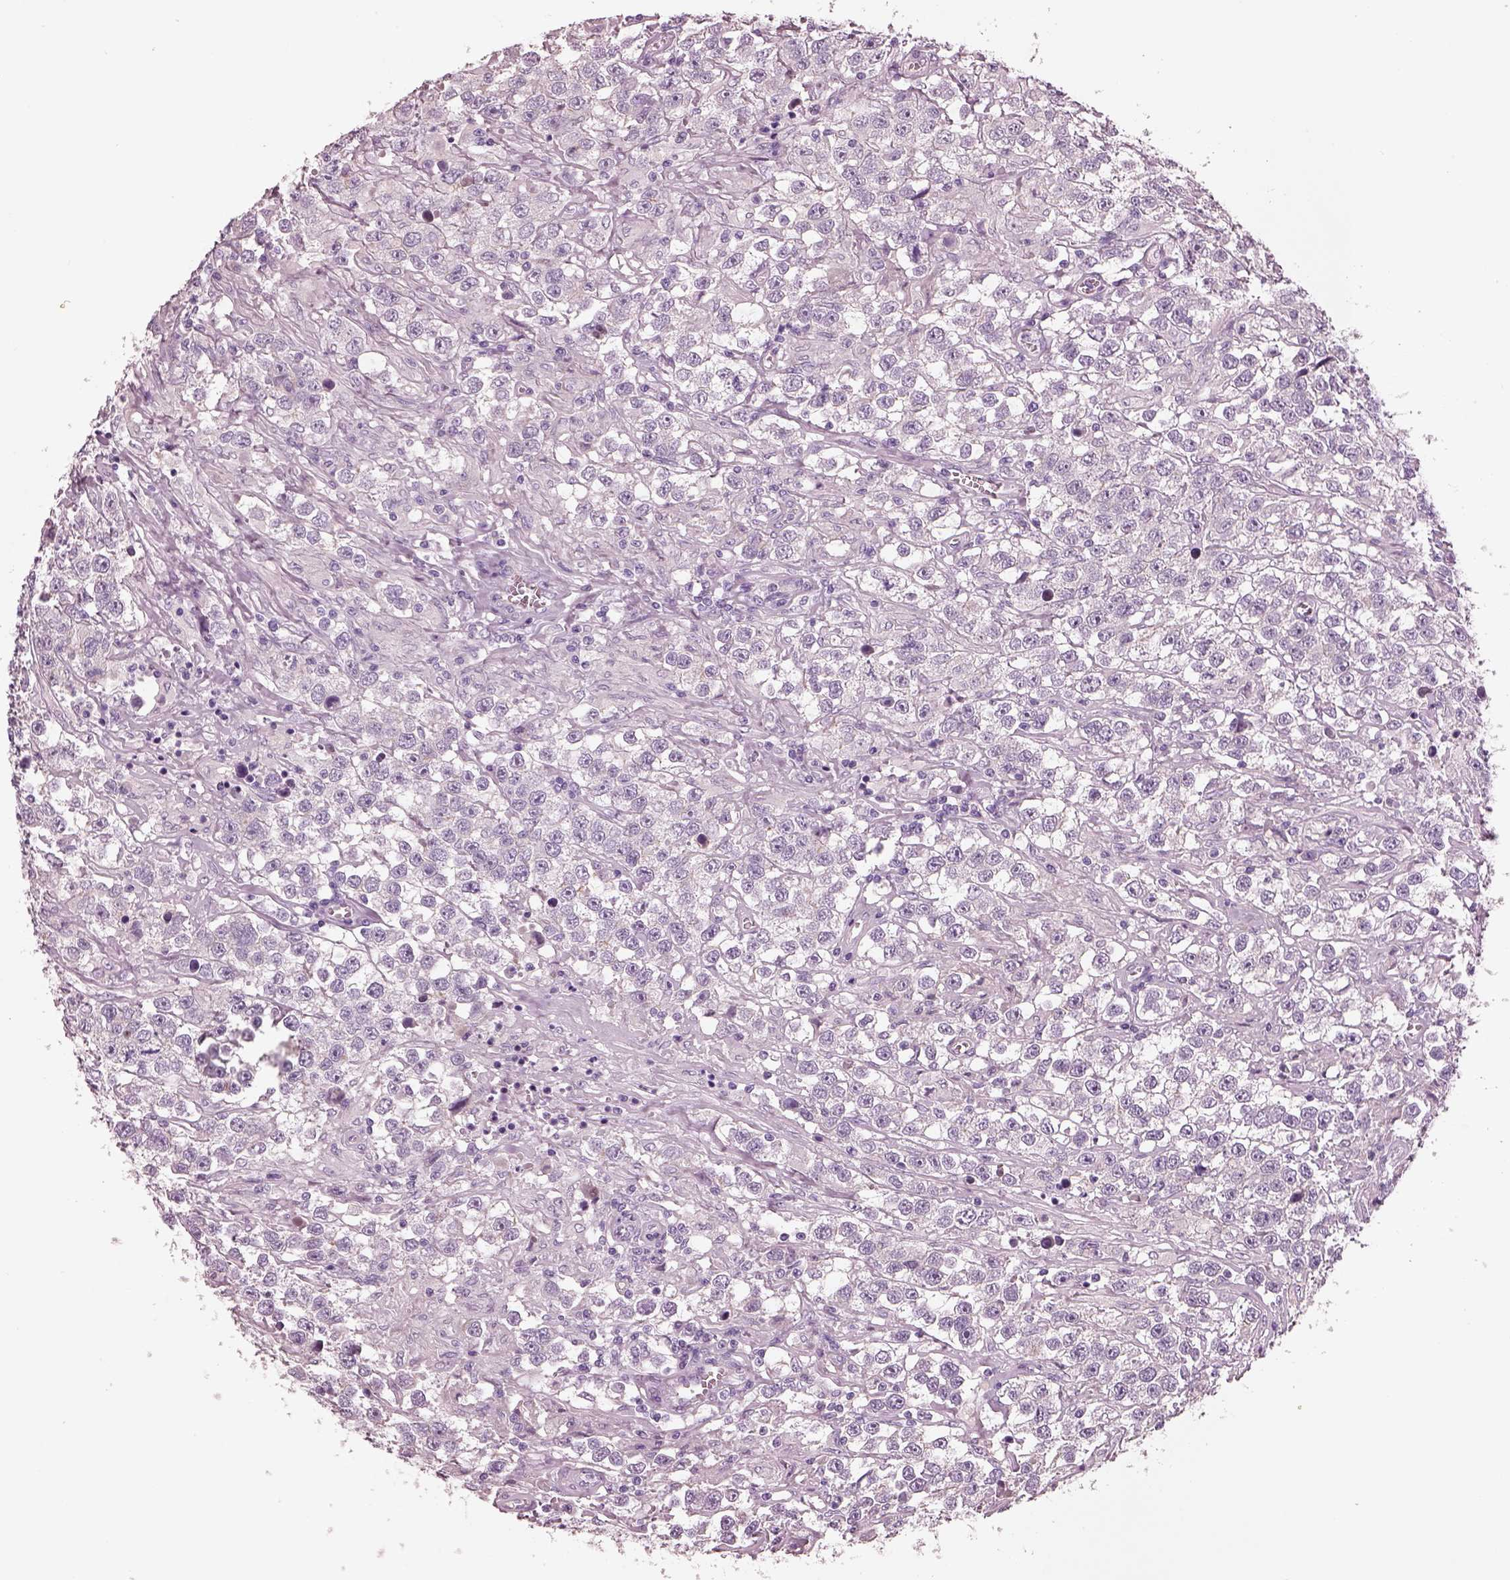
{"staining": {"intensity": "negative", "quantity": "none", "location": "none"}, "tissue": "testis cancer", "cell_type": "Tumor cells", "image_type": "cancer", "snomed": [{"axis": "morphology", "description": "Seminoma, NOS"}, {"axis": "topography", "description": "Testis"}], "caption": "The immunohistochemistry (IHC) photomicrograph has no significant positivity in tumor cells of testis cancer tissue.", "gene": "IGLL1", "patient": {"sex": "male", "age": 43}}